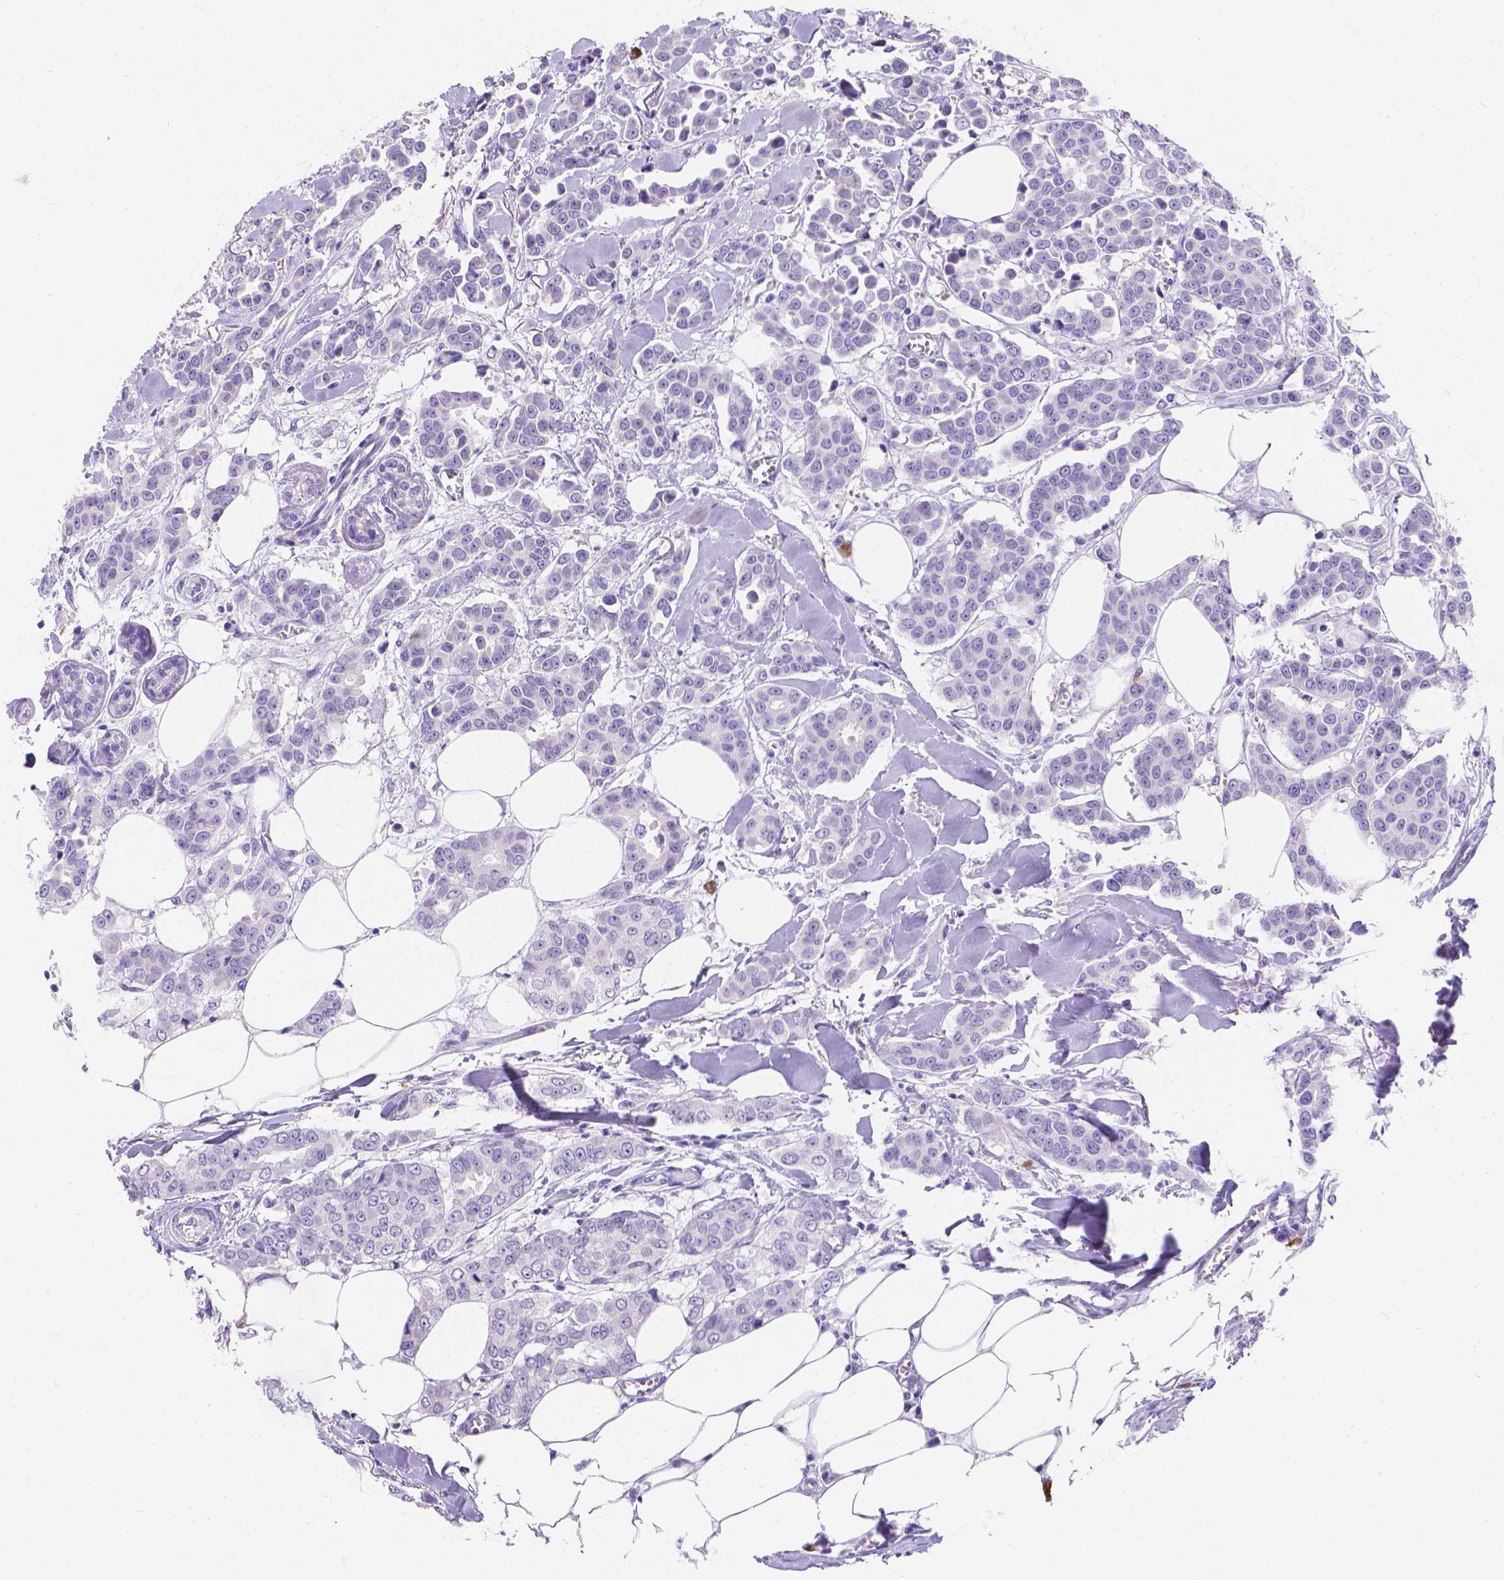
{"staining": {"intensity": "negative", "quantity": "none", "location": "none"}, "tissue": "breast cancer", "cell_type": "Tumor cells", "image_type": "cancer", "snomed": [{"axis": "morphology", "description": "Duct carcinoma"}, {"axis": "topography", "description": "Breast"}], "caption": "High power microscopy histopathology image of an immunohistochemistry (IHC) image of breast infiltrating ductal carcinoma, revealing no significant expression in tumor cells.", "gene": "GNRHR", "patient": {"sex": "female", "age": 94}}